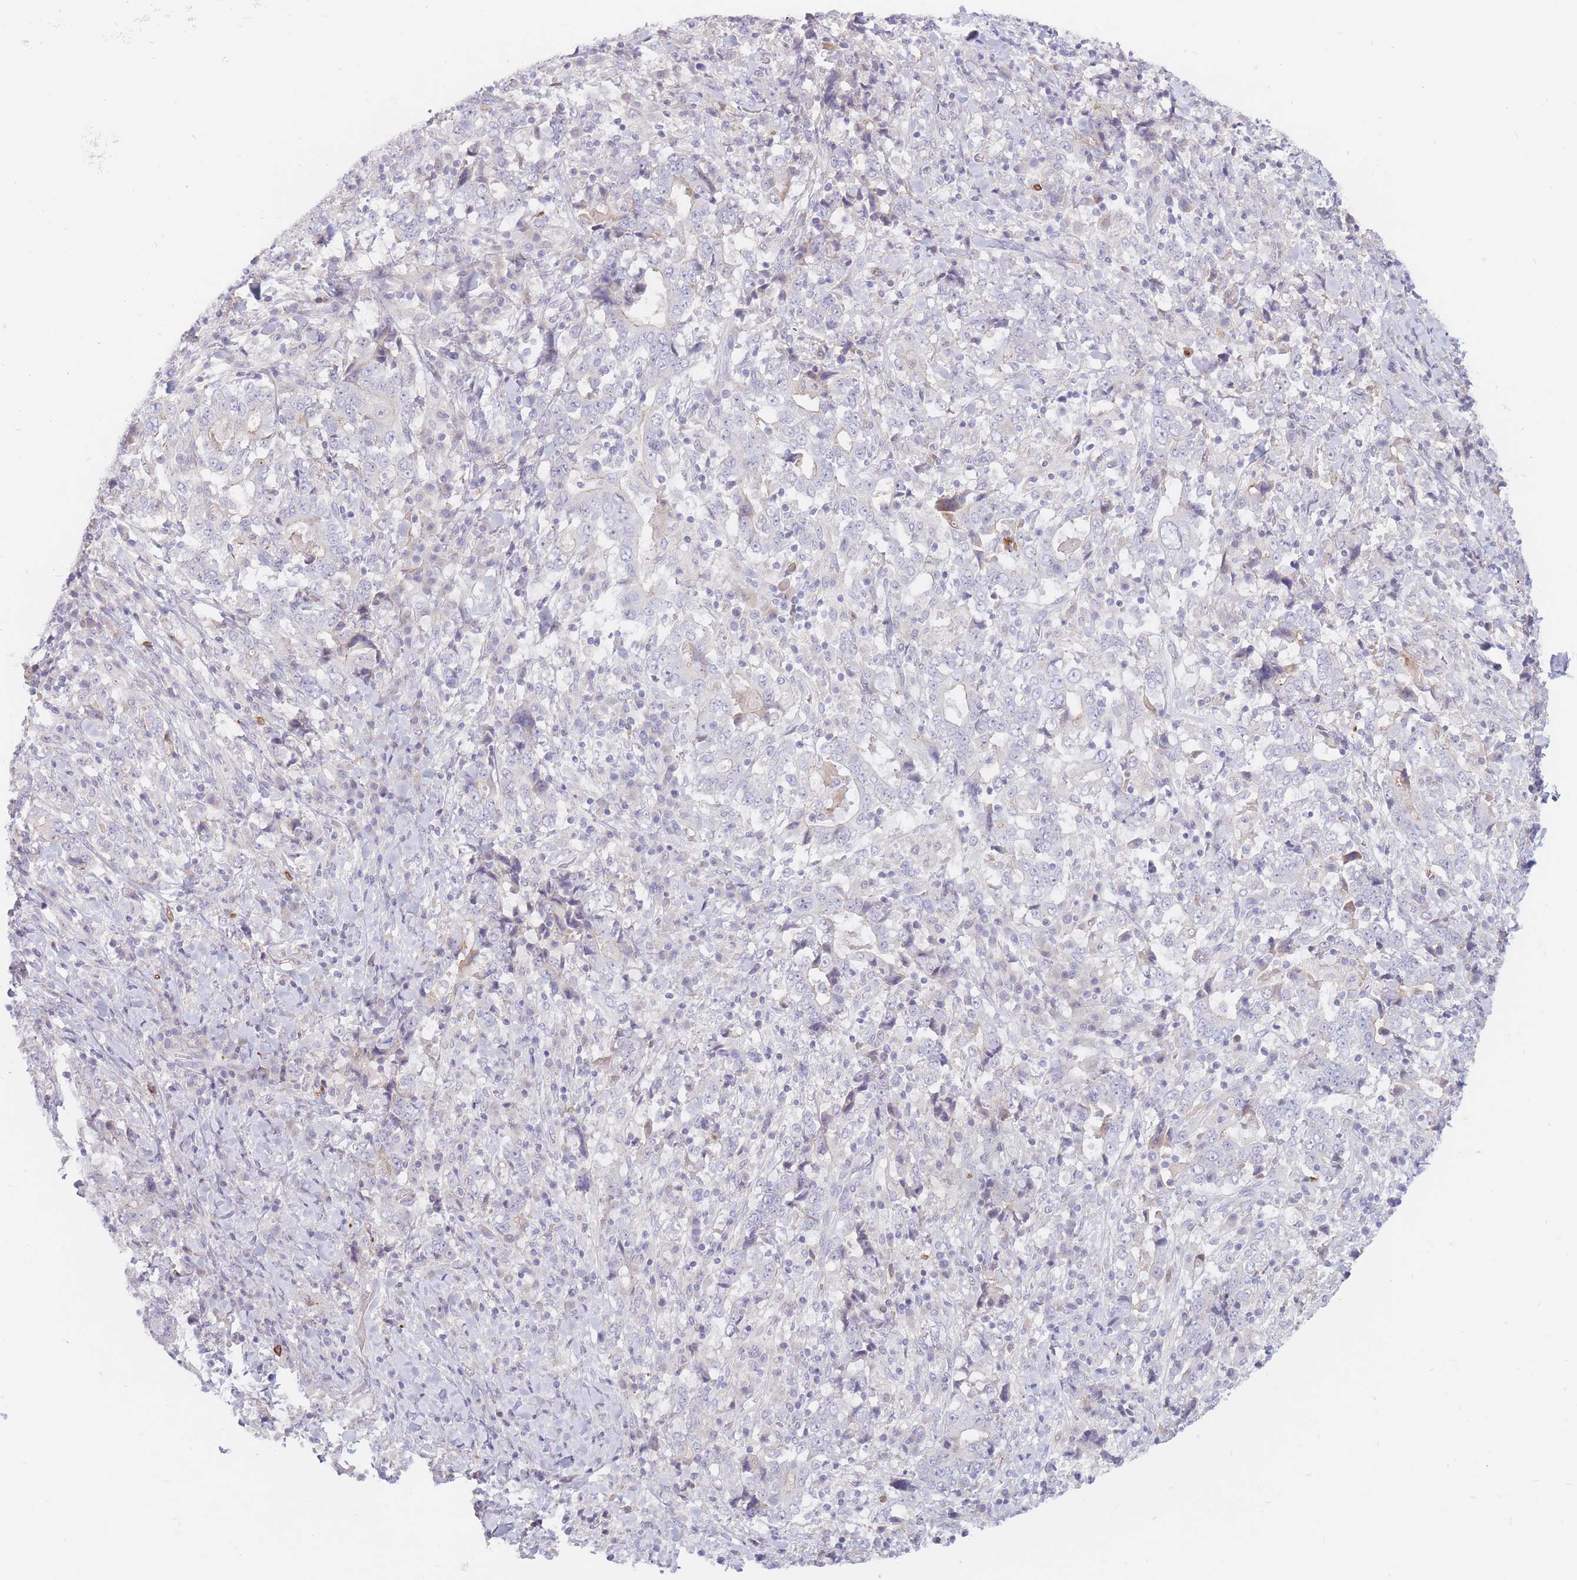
{"staining": {"intensity": "negative", "quantity": "none", "location": "none"}, "tissue": "stomach cancer", "cell_type": "Tumor cells", "image_type": "cancer", "snomed": [{"axis": "morphology", "description": "Normal tissue, NOS"}, {"axis": "morphology", "description": "Adenocarcinoma, NOS"}, {"axis": "topography", "description": "Stomach, upper"}, {"axis": "topography", "description": "Stomach"}], "caption": "Immunohistochemistry image of stomach cancer stained for a protein (brown), which demonstrates no staining in tumor cells.", "gene": "PTGDR", "patient": {"sex": "male", "age": 59}}